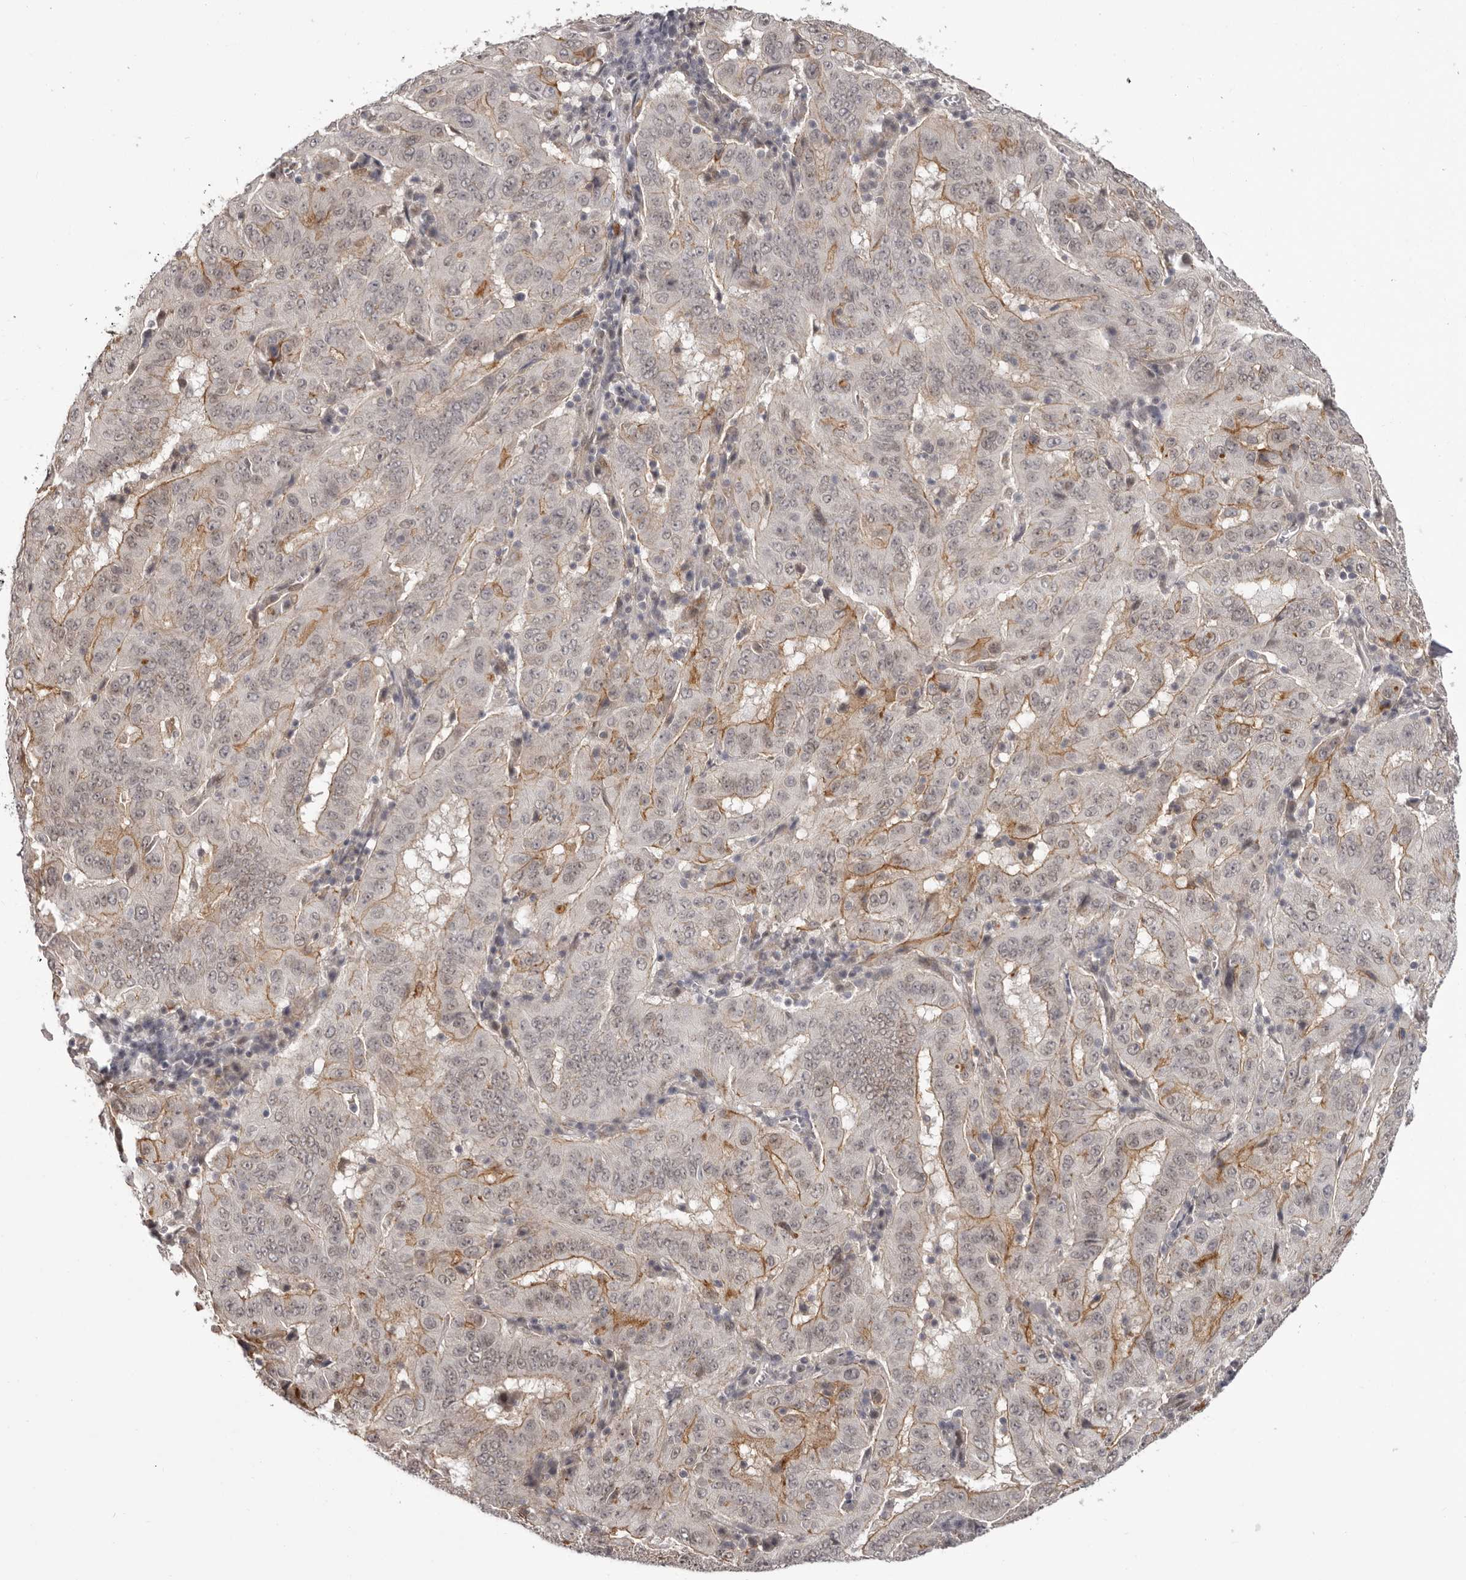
{"staining": {"intensity": "moderate", "quantity": "<25%", "location": "cytoplasmic/membranous"}, "tissue": "pancreatic cancer", "cell_type": "Tumor cells", "image_type": "cancer", "snomed": [{"axis": "morphology", "description": "Adenocarcinoma, NOS"}, {"axis": "topography", "description": "Pancreas"}], "caption": "A brown stain labels moderate cytoplasmic/membranous positivity of a protein in adenocarcinoma (pancreatic) tumor cells. The staining was performed using DAB (3,3'-diaminobenzidine) to visualize the protein expression in brown, while the nuclei were stained in blue with hematoxylin (Magnification: 20x).", "gene": "RNF2", "patient": {"sex": "male", "age": 63}}